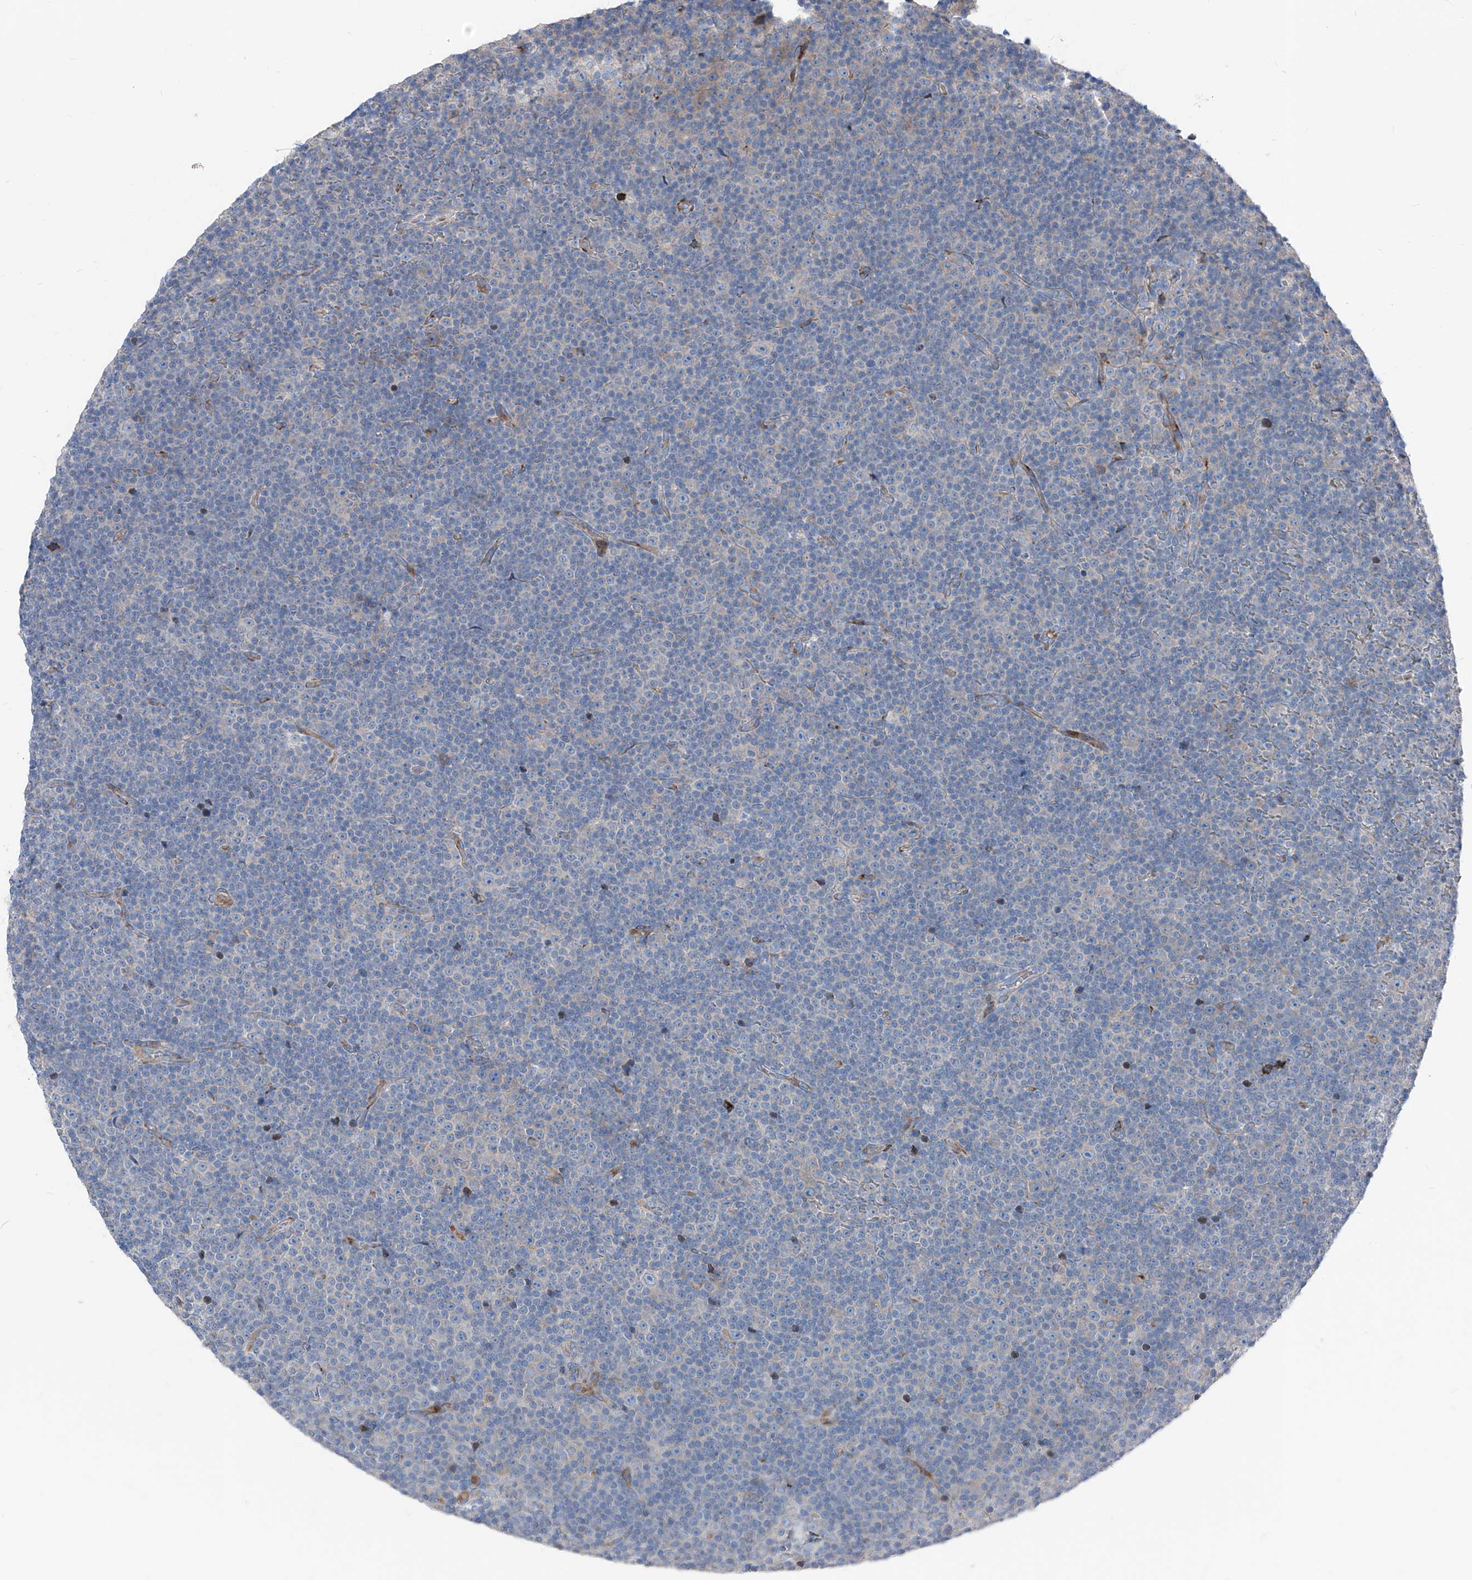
{"staining": {"intensity": "negative", "quantity": "none", "location": "none"}, "tissue": "lymphoma", "cell_type": "Tumor cells", "image_type": "cancer", "snomed": [{"axis": "morphology", "description": "Malignant lymphoma, non-Hodgkin's type, Low grade"}, {"axis": "topography", "description": "Lymph node"}], "caption": "High power microscopy micrograph of an immunohistochemistry (IHC) image of lymphoma, revealing no significant staining in tumor cells.", "gene": "IFI27", "patient": {"sex": "female", "age": 67}}